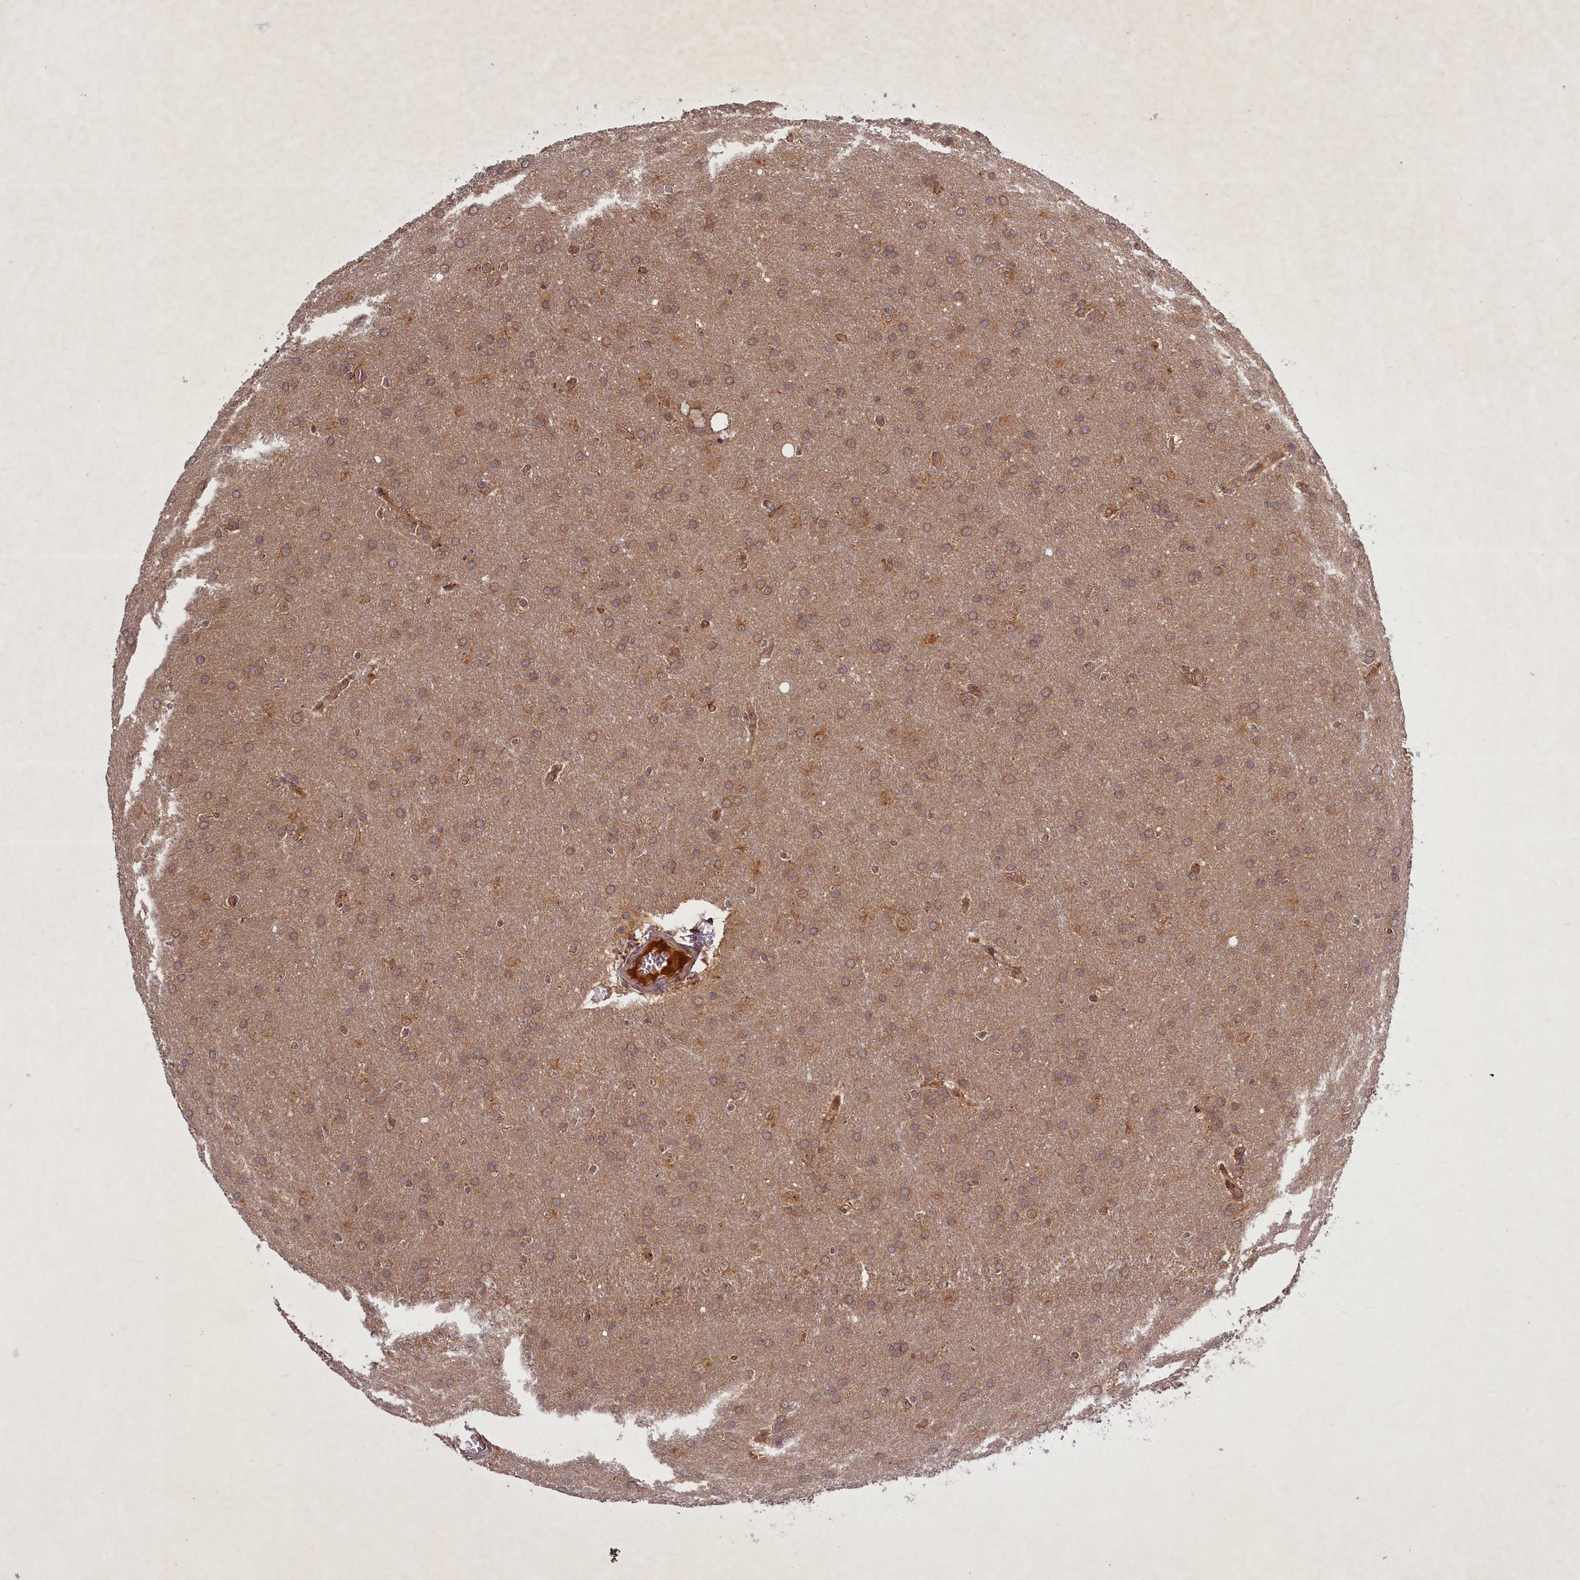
{"staining": {"intensity": "weak", "quantity": ">75%", "location": "cytoplasmic/membranous"}, "tissue": "glioma", "cell_type": "Tumor cells", "image_type": "cancer", "snomed": [{"axis": "morphology", "description": "Glioma, malignant, Low grade"}, {"axis": "topography", "description": "Brain"}], "caption": "A brown stain shows weak cytoplasmic/membranous expression of a protein in malignant glioma (low-grade) tumor cells. (DAB IHC with brightfield microscopy, high magnification).", "gene": "BICD1", "patient": {"sex": "female", "age": 32}}